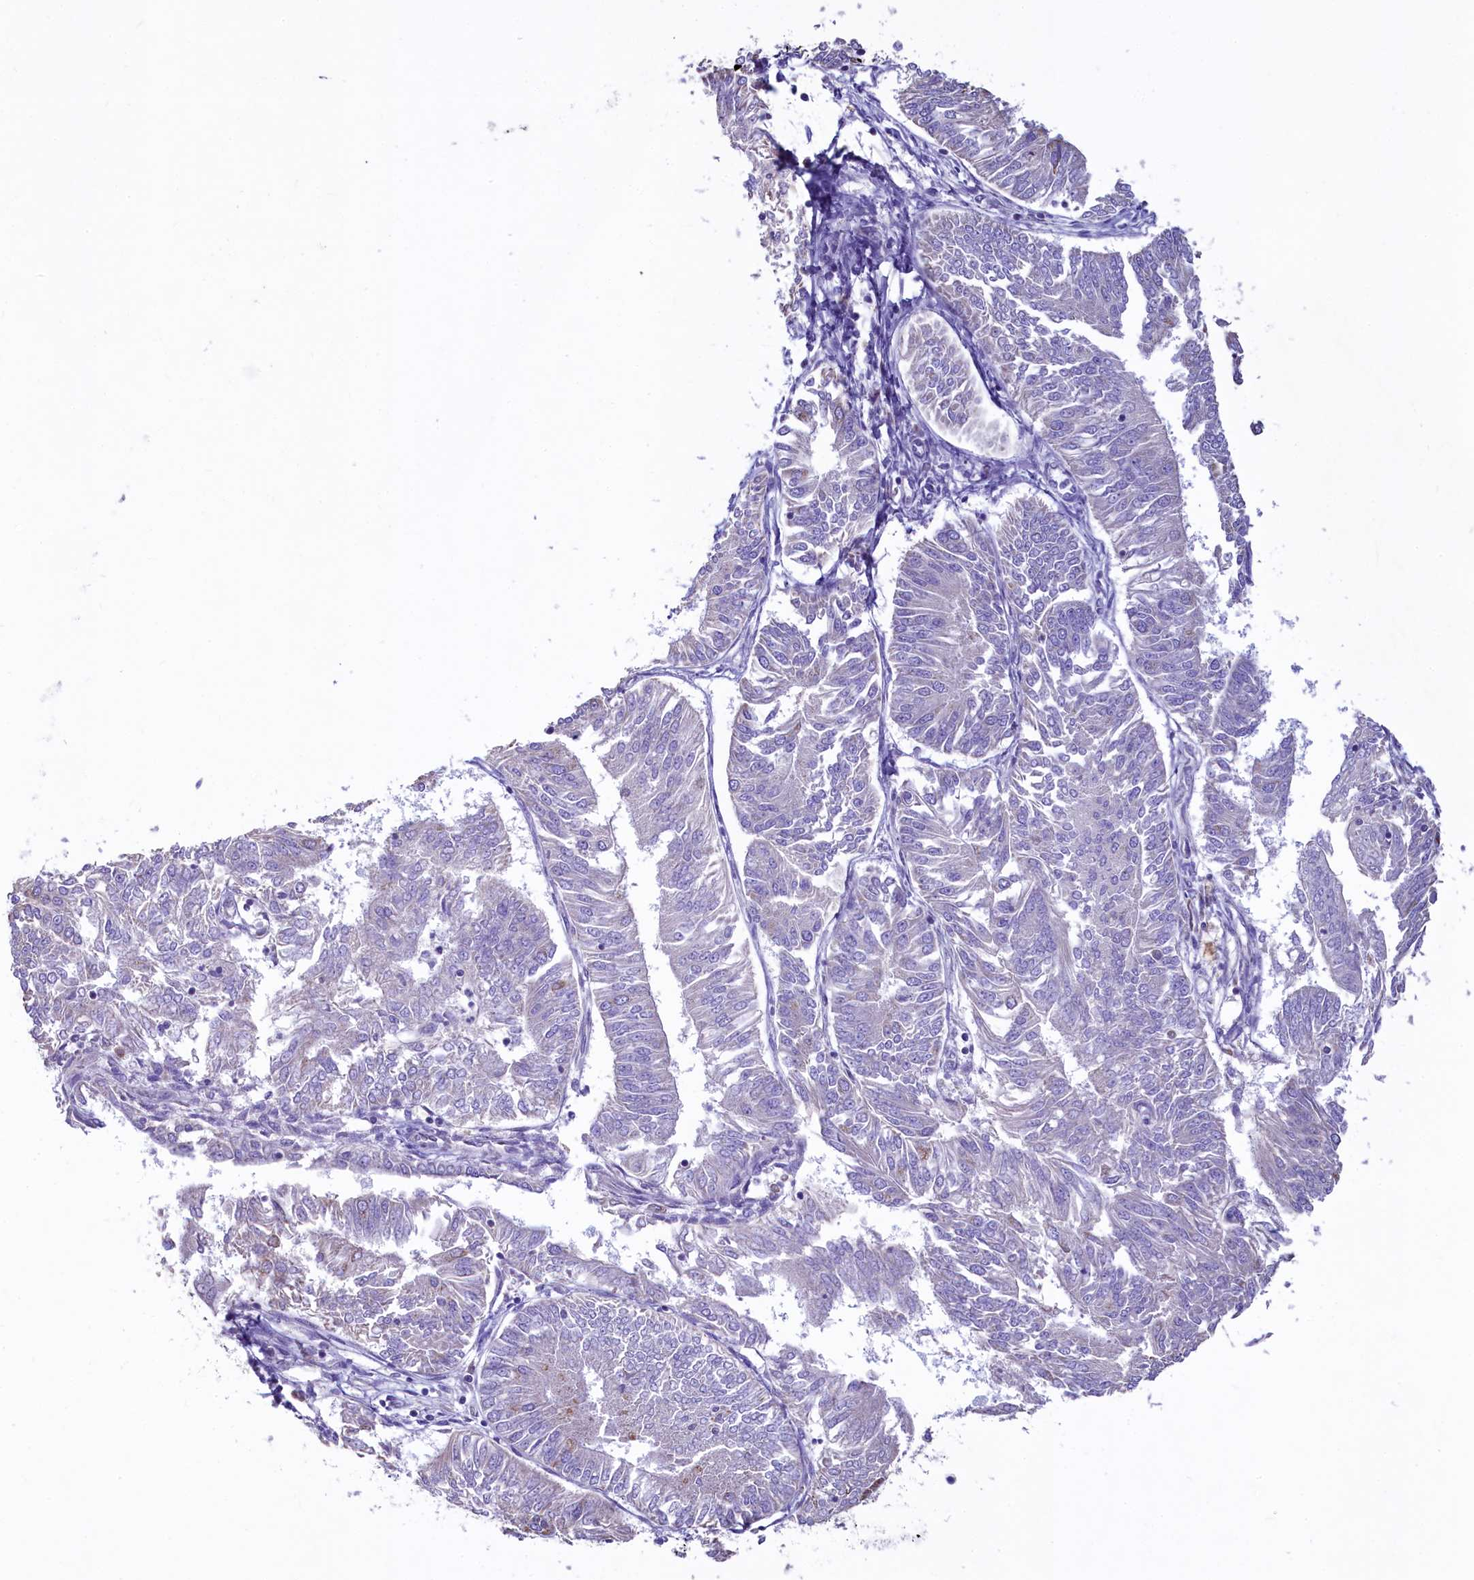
{"staining": {"intensity": "negative", "quantity": "none", "location": "none"}, "tissue": "endometrial cancer", "cell_type": "Tumor cells", "image_type": "cancer", "snomed": [{"axis": "morphology", "description": "Adenocarcinoma, NOS"}, {"axis": "topography", "description": "Endometrium"}], "caption": "This is an IHC image of human endometrial cancer. There is no expression in tumor cells.", "gene": "IDH3A", "patient": {"sex": "female", "age": 58}}